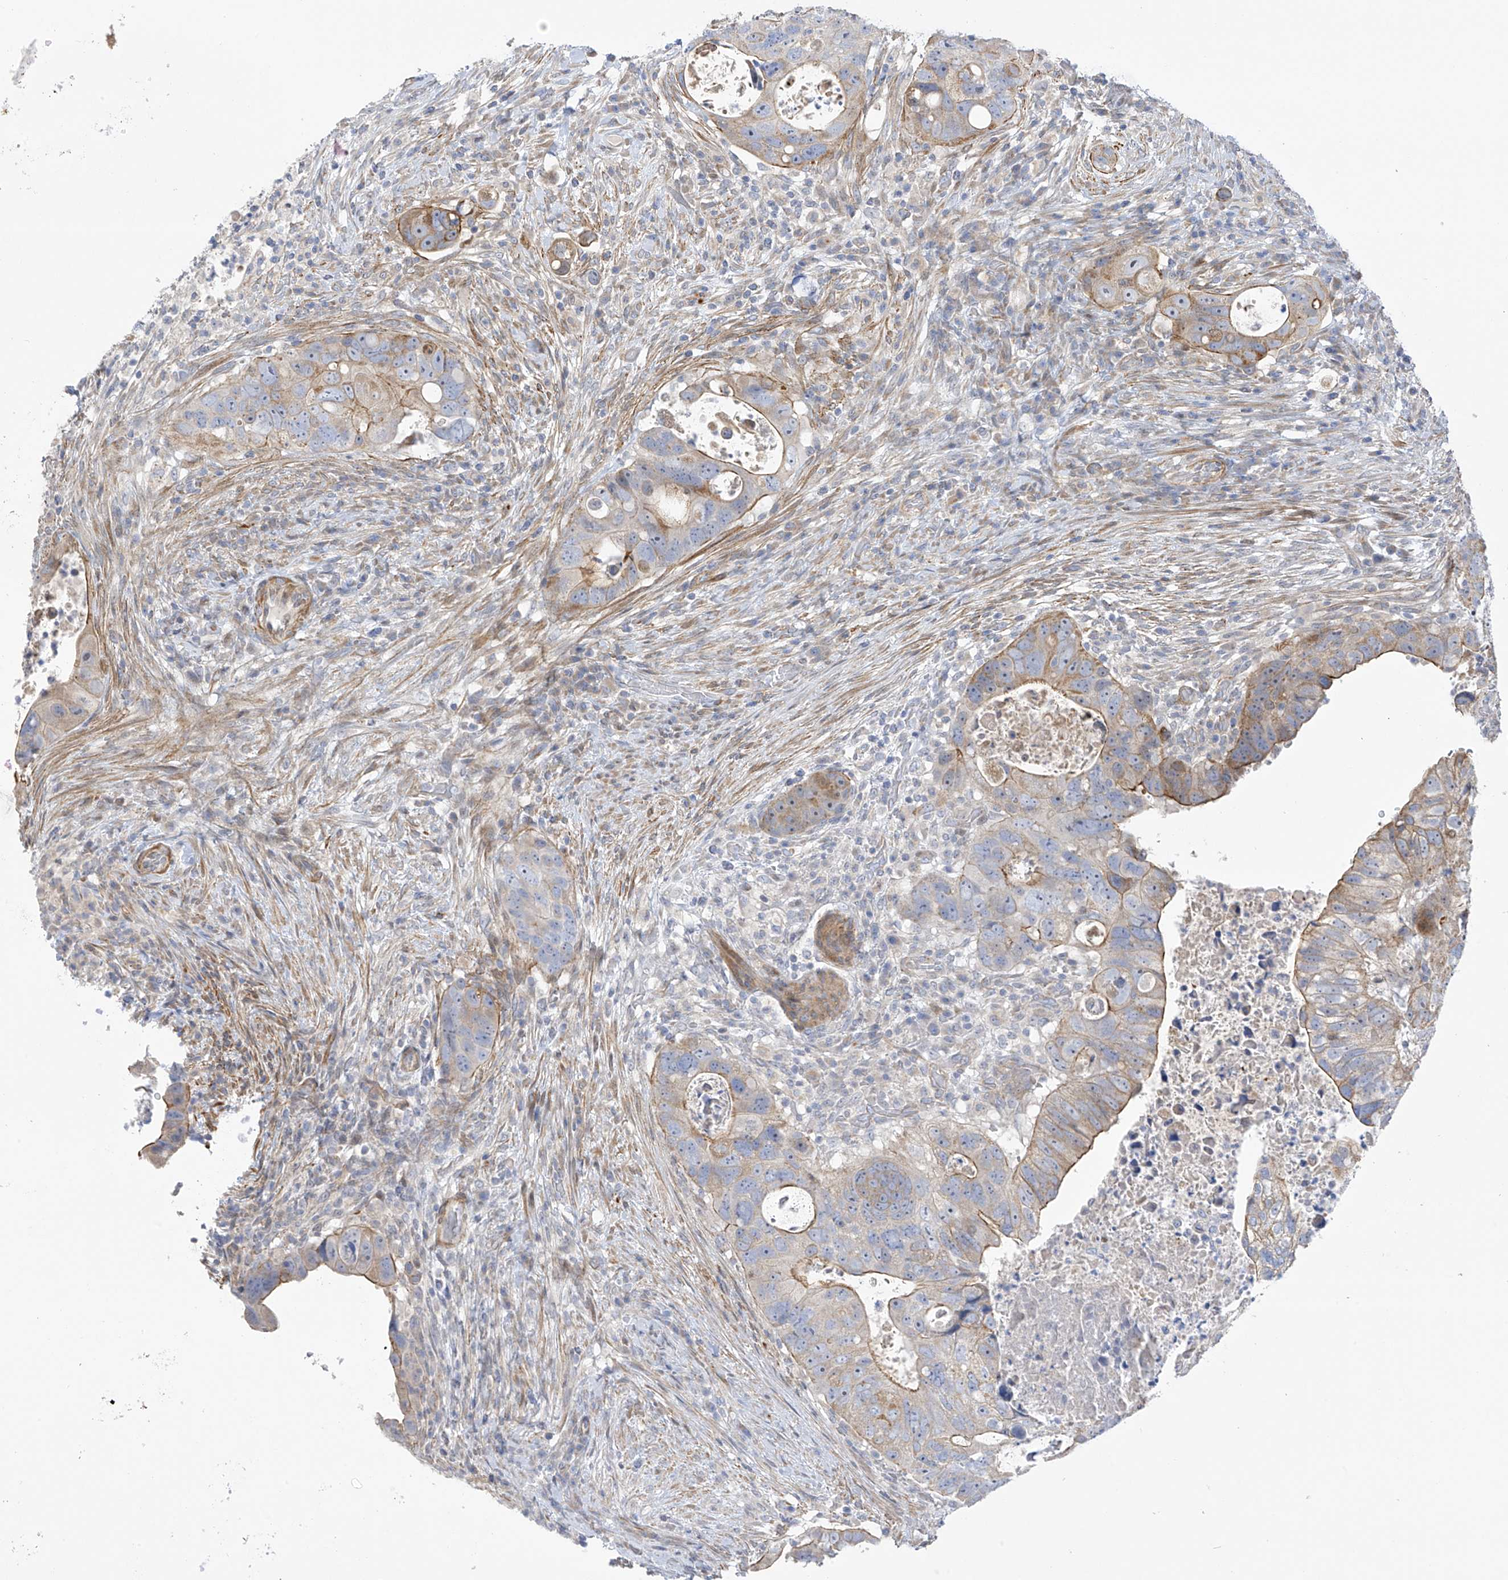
{"staining": {"intensity": "moderate", "quantity": "25%-75%", "location": "cytoplasmic/membranous"}, "tissue": "colorectal cancer", "cell_type": "Tumor cells", "image_type": "cancer", "snomed": [{"axis": "morphology", "description": "Adenocarcinoma, NOS"}, {"axis": "topography", "description": "Rectum"}], "caption": "The image reveals immunohistochemical staining of colorectal cancer (adenocarcinoma). There is moderate cytoplasmic/membranous positivity is present in approximately 25%-75% of tumor cells.", "gene": "ZNF641", "patient": {"sex": "male", "age": 59}}